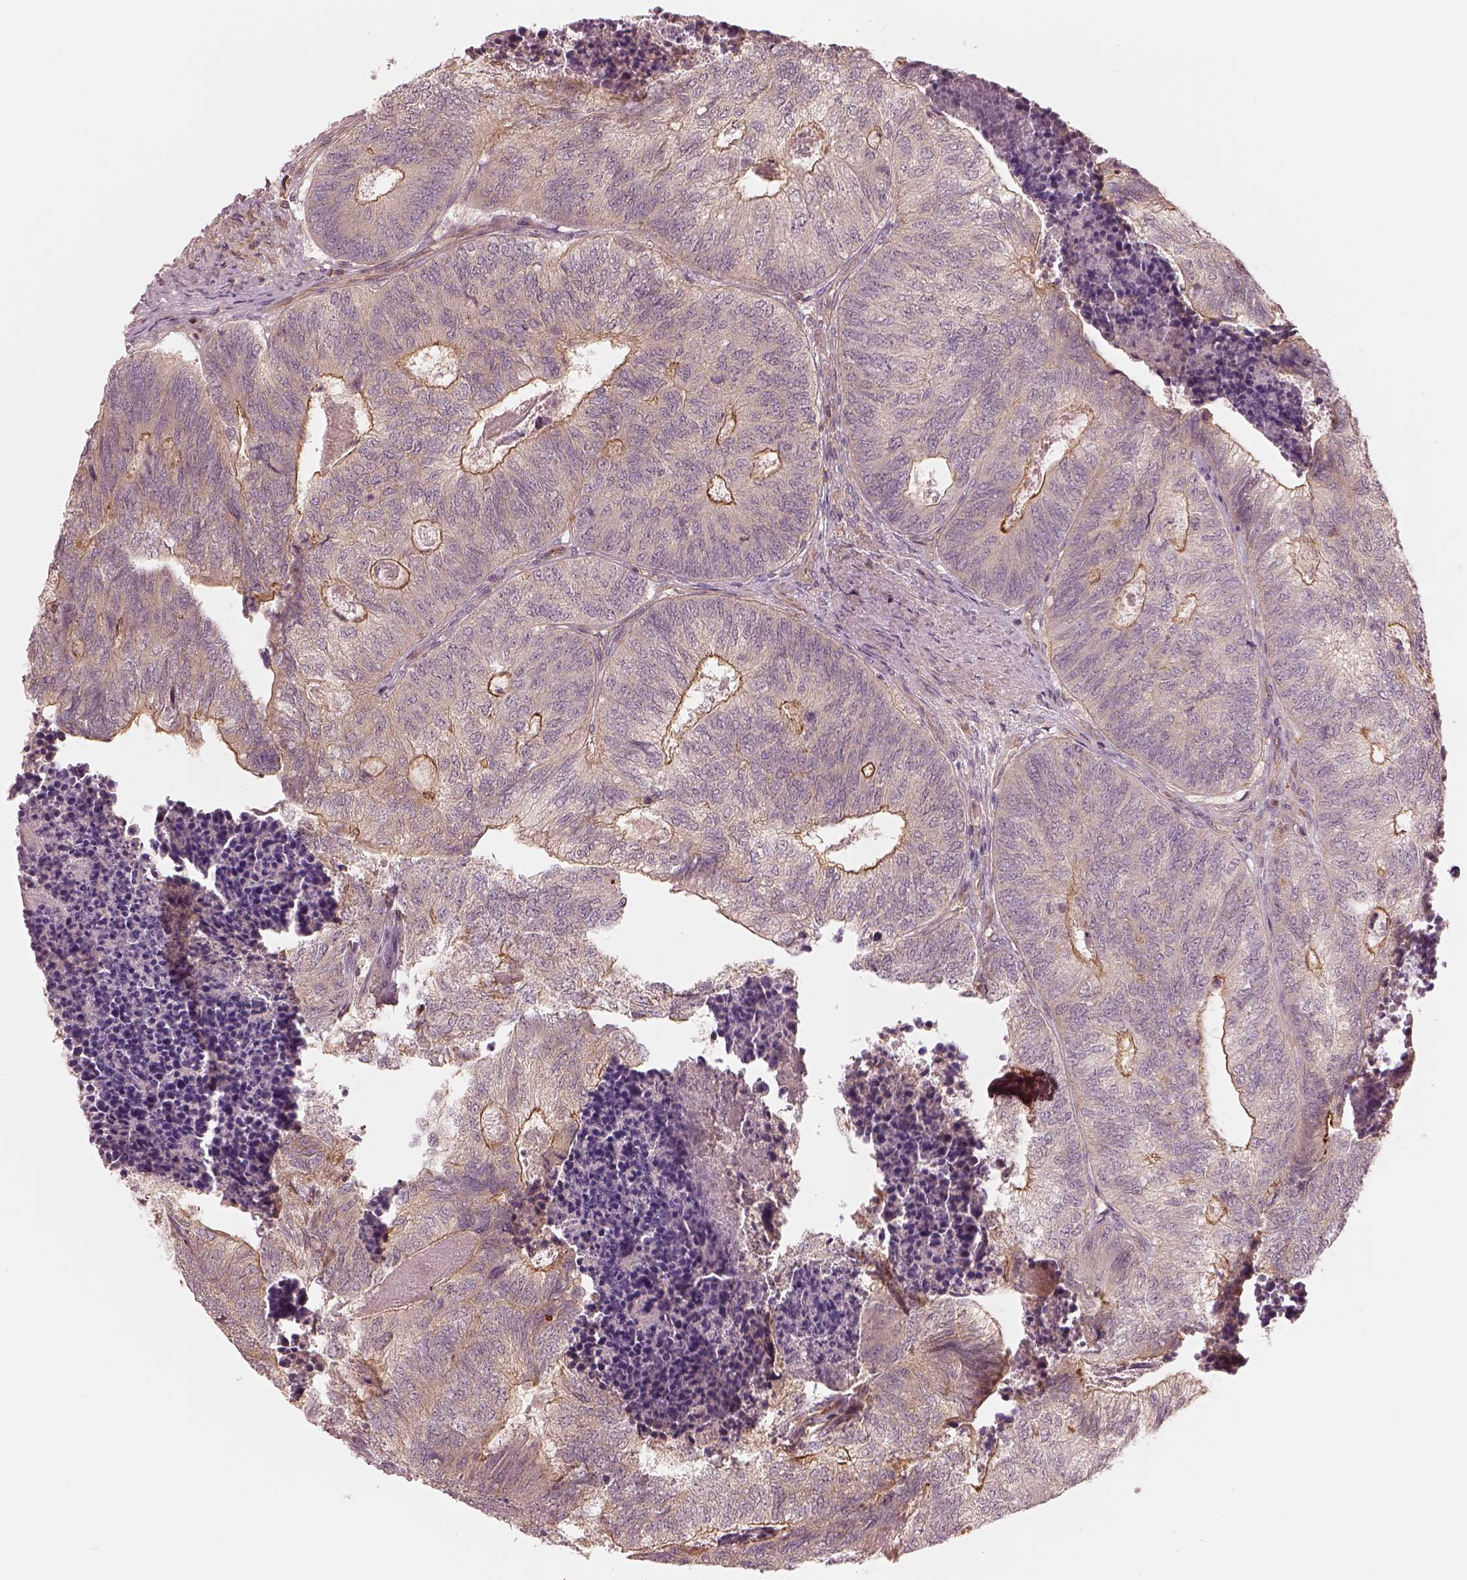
{"staining": {"intensity": "moderate", "quantity": "<25%", "location": "cytoplasmic/membranous"}, "tissue": "colorectal cancer", "cell_type": "Tumor cells", "image_type": "cancer", "snomed": [{"axis": "morphology", "description": "Adenocarcinoma, NOS"}, {"axis": "topography", "description": "Colon"}], "caption": "IHC histopathology image of neoplastic tissue: adenocarcinoma (colorectal) stained using immunohistochemistry reveals low levels of moderate protein expression localized specifically in the cytoplasmic/membranous of tumor cells, appearing as a cytoplasmic/membranous brown color.", "gene": "FAM107B", "patient": {"sex": "female", "age": 67}}